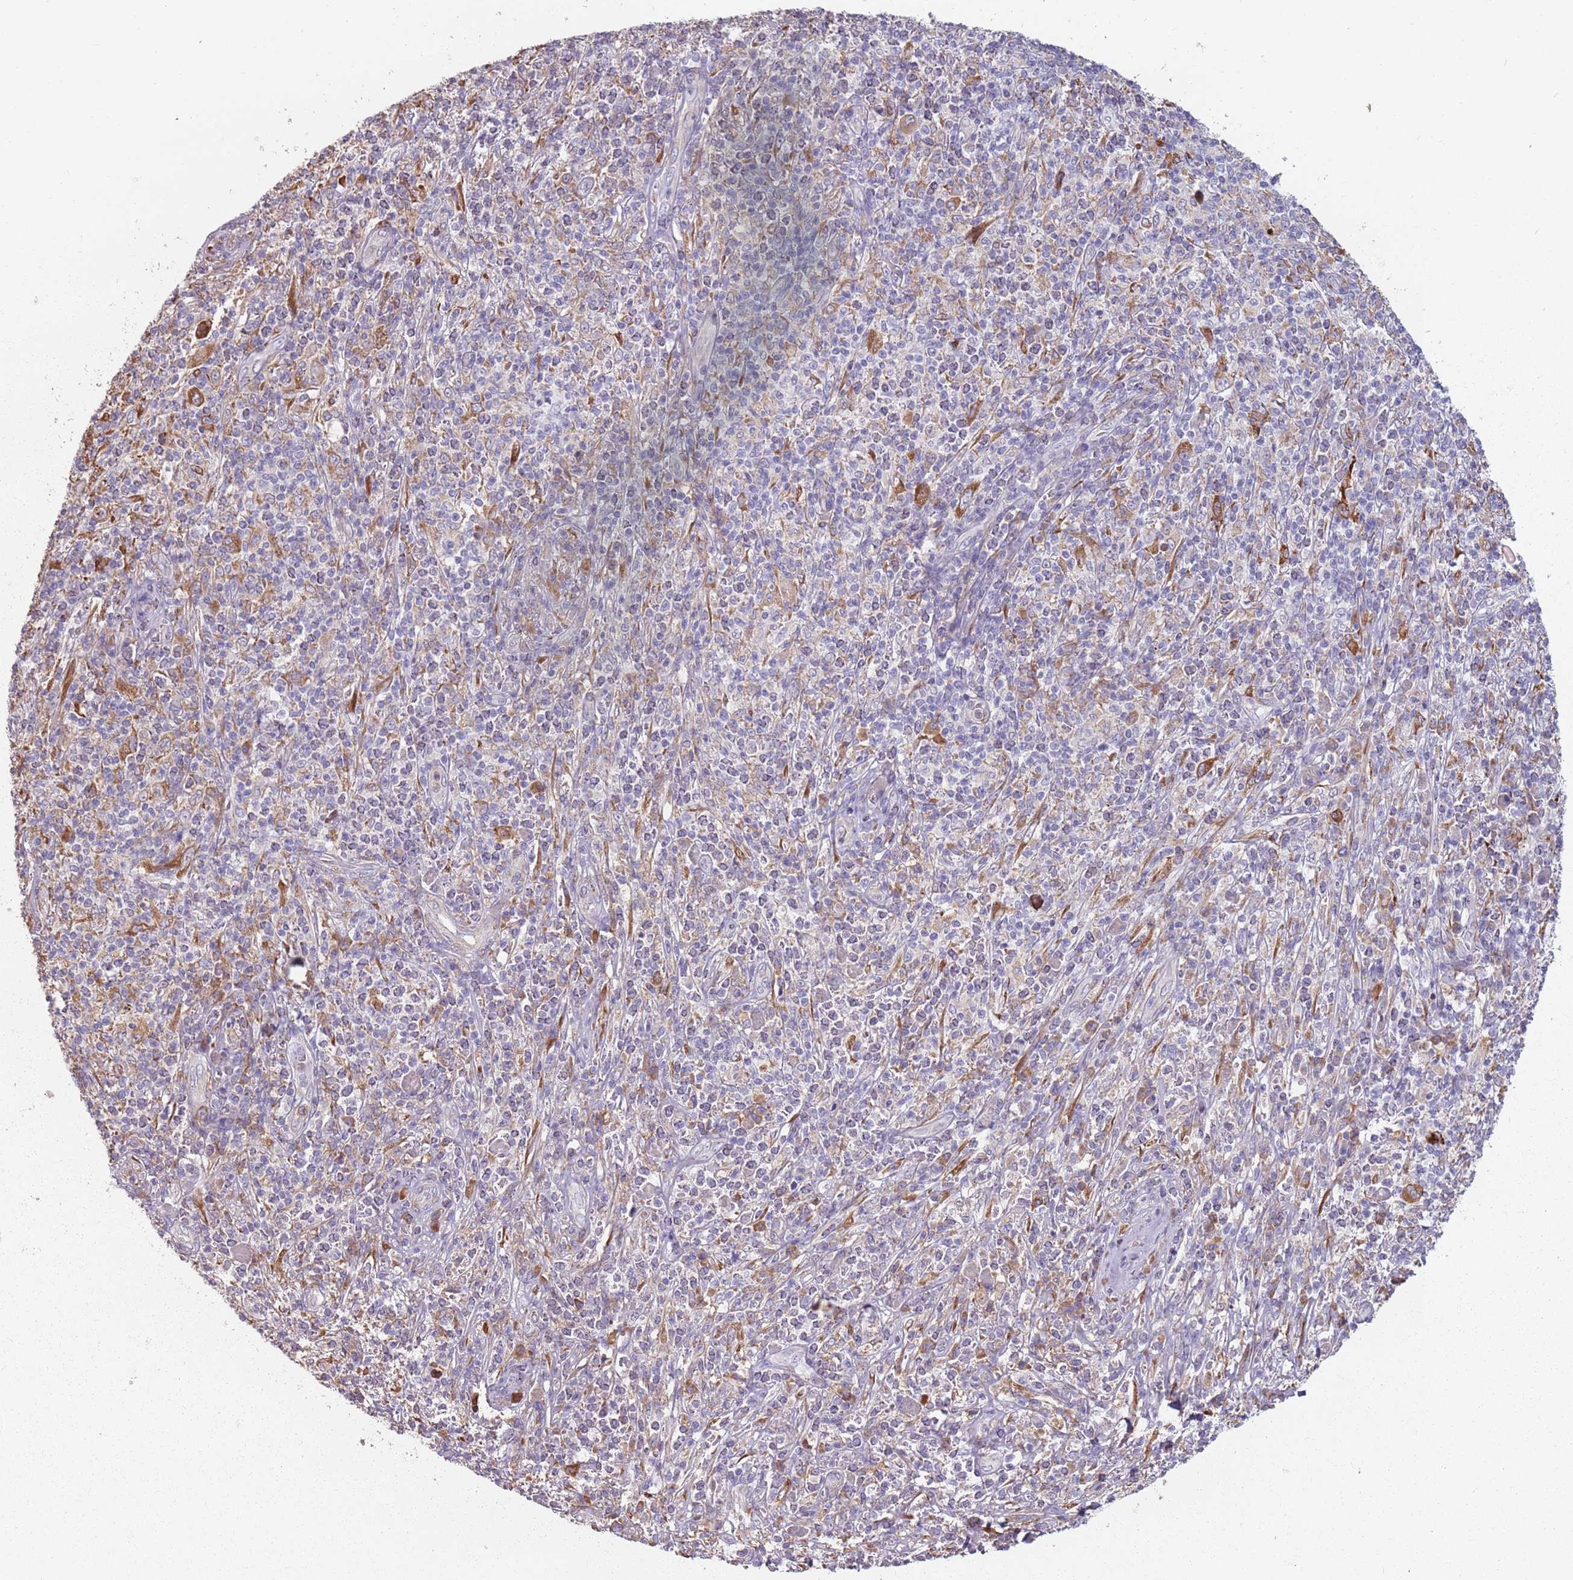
{"staining": {"intensity": "negative", "quantity": "none", "location": "none"}, "tissue": "melanoma", "cell_type": "Tumor cells", "image_type": "cancer", "snomed": [{"axis": "morphology", "description": "Malignant melanoma, NOS"}, {"axis": "topography", "description": "Skin"}], "caption": "Photomicrograph shows no protein expression in tumor cells of melanoma tissue.", "gene": "RPS9", "patient": {"sex": "male", "age": 66}}